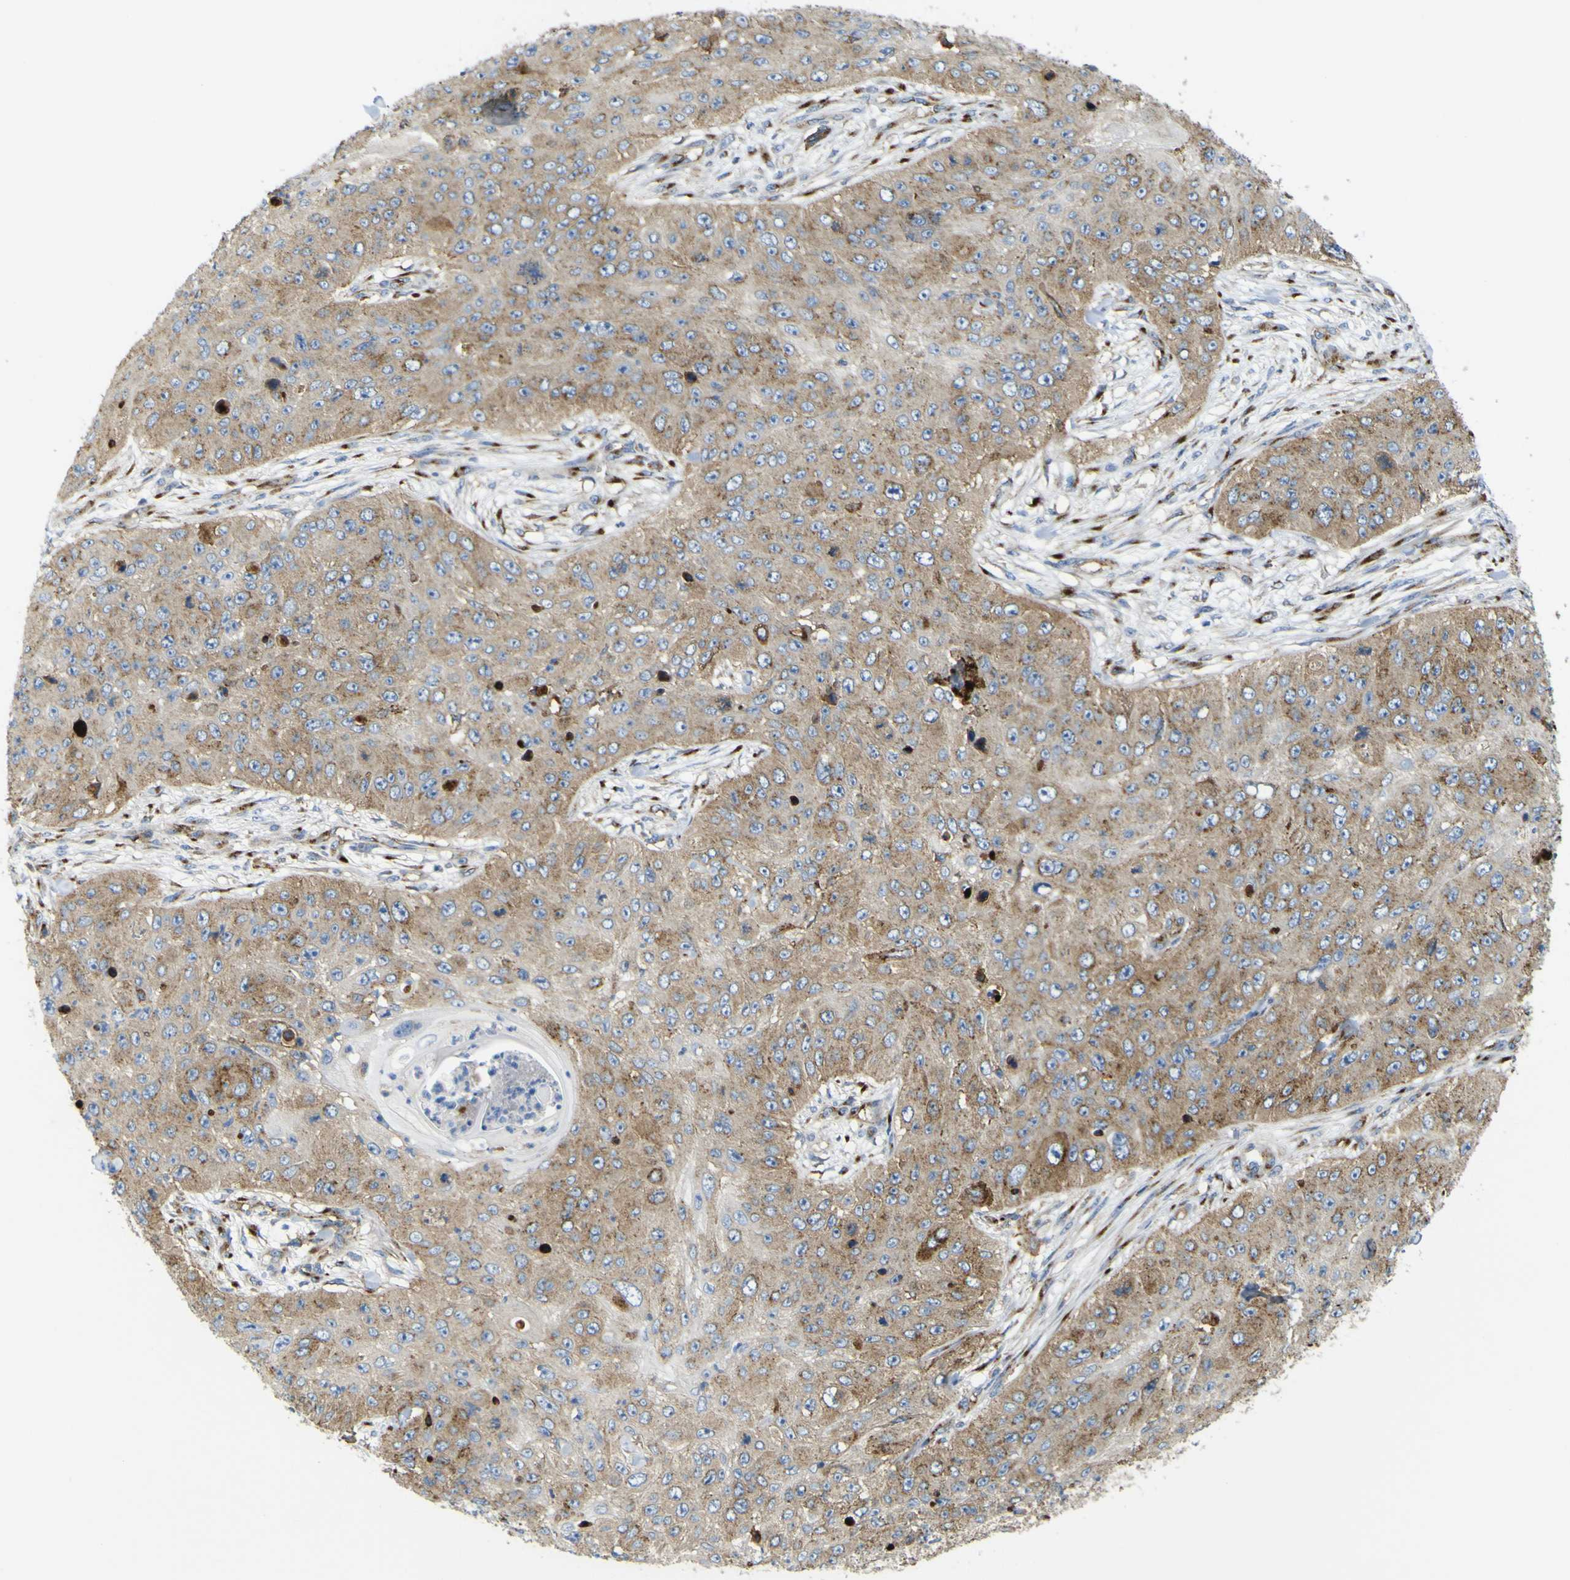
{"staining": {"intensity": "moderate", "quantity": ">75%", "location": "cytoplasmic/membranous"}, "tissue": "skin cancer", "cell_type": "Tumor cells", "image_type": "cancer", "snomed": [{"axis": "morphology", "description": "Squamous cell carcinoma, NOS"}, {"axis": "topography", "description": "Skin"}], "caption": "Moderate cytoplasmic/membranous staining for a protein is identified in approximately >75% of tumor cells of skin squamous cell carcinoma using immunohistochemistry.", "gene": "IGF2R", "patient": {"sex": "female", "age": 80}}